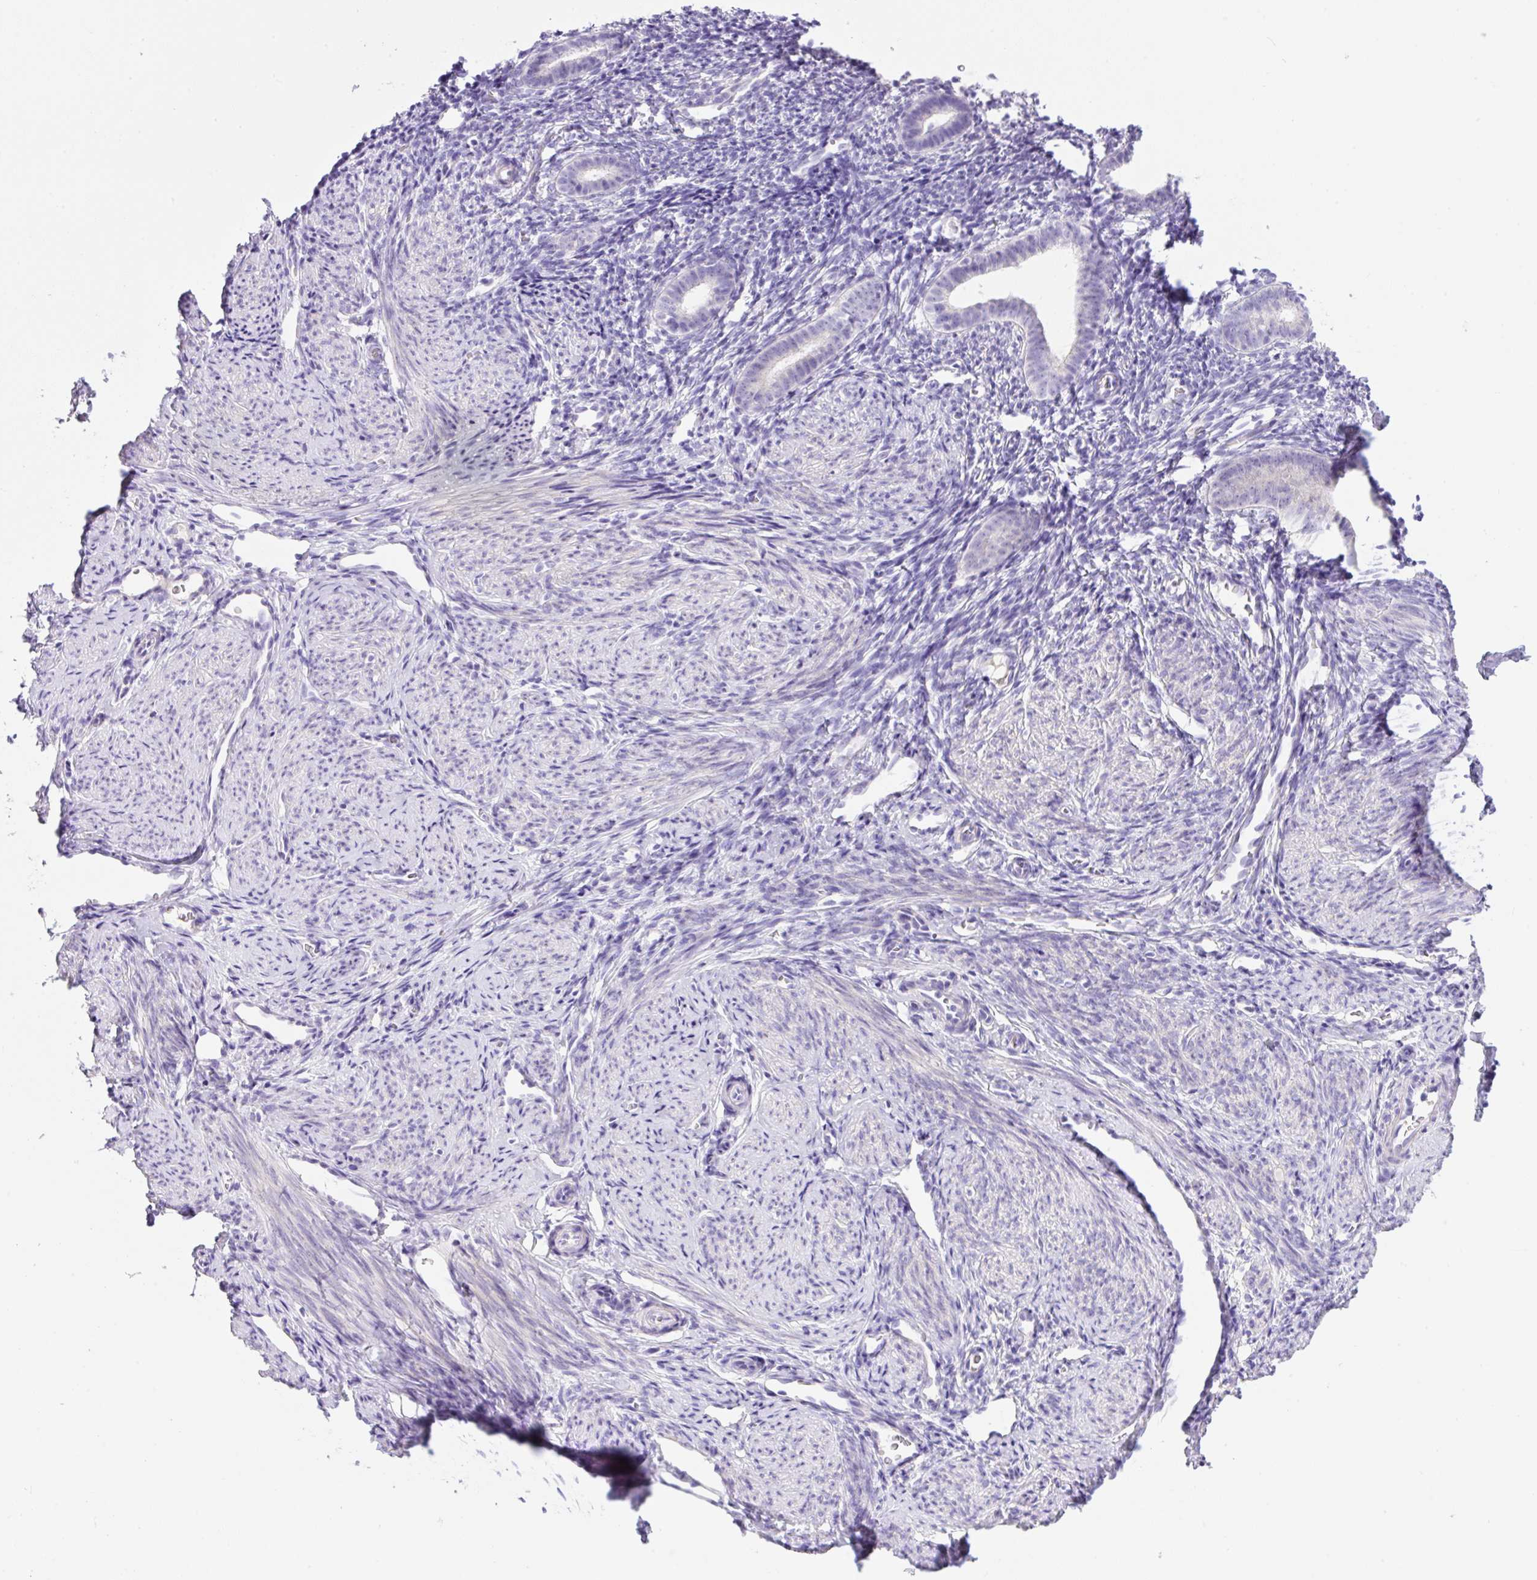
{"staining": {"intensity": "negative", "quantity": "none", "location": "none"}, "tissue": "endometrium", "cell_type": "Cells in endometrial stroma", "image_type": "normal", "snomed": [{"axis": "morphology", "description": "Normal tissue, NOS"}, {"axis": "topography", "description": "Endometrium"}], "caption": "Cells in endometrial stroma are negative for brown protein staining in unremarkable endometrium.", "gene": "NDST3", "patient": {"sex": "female", "age": 39}}